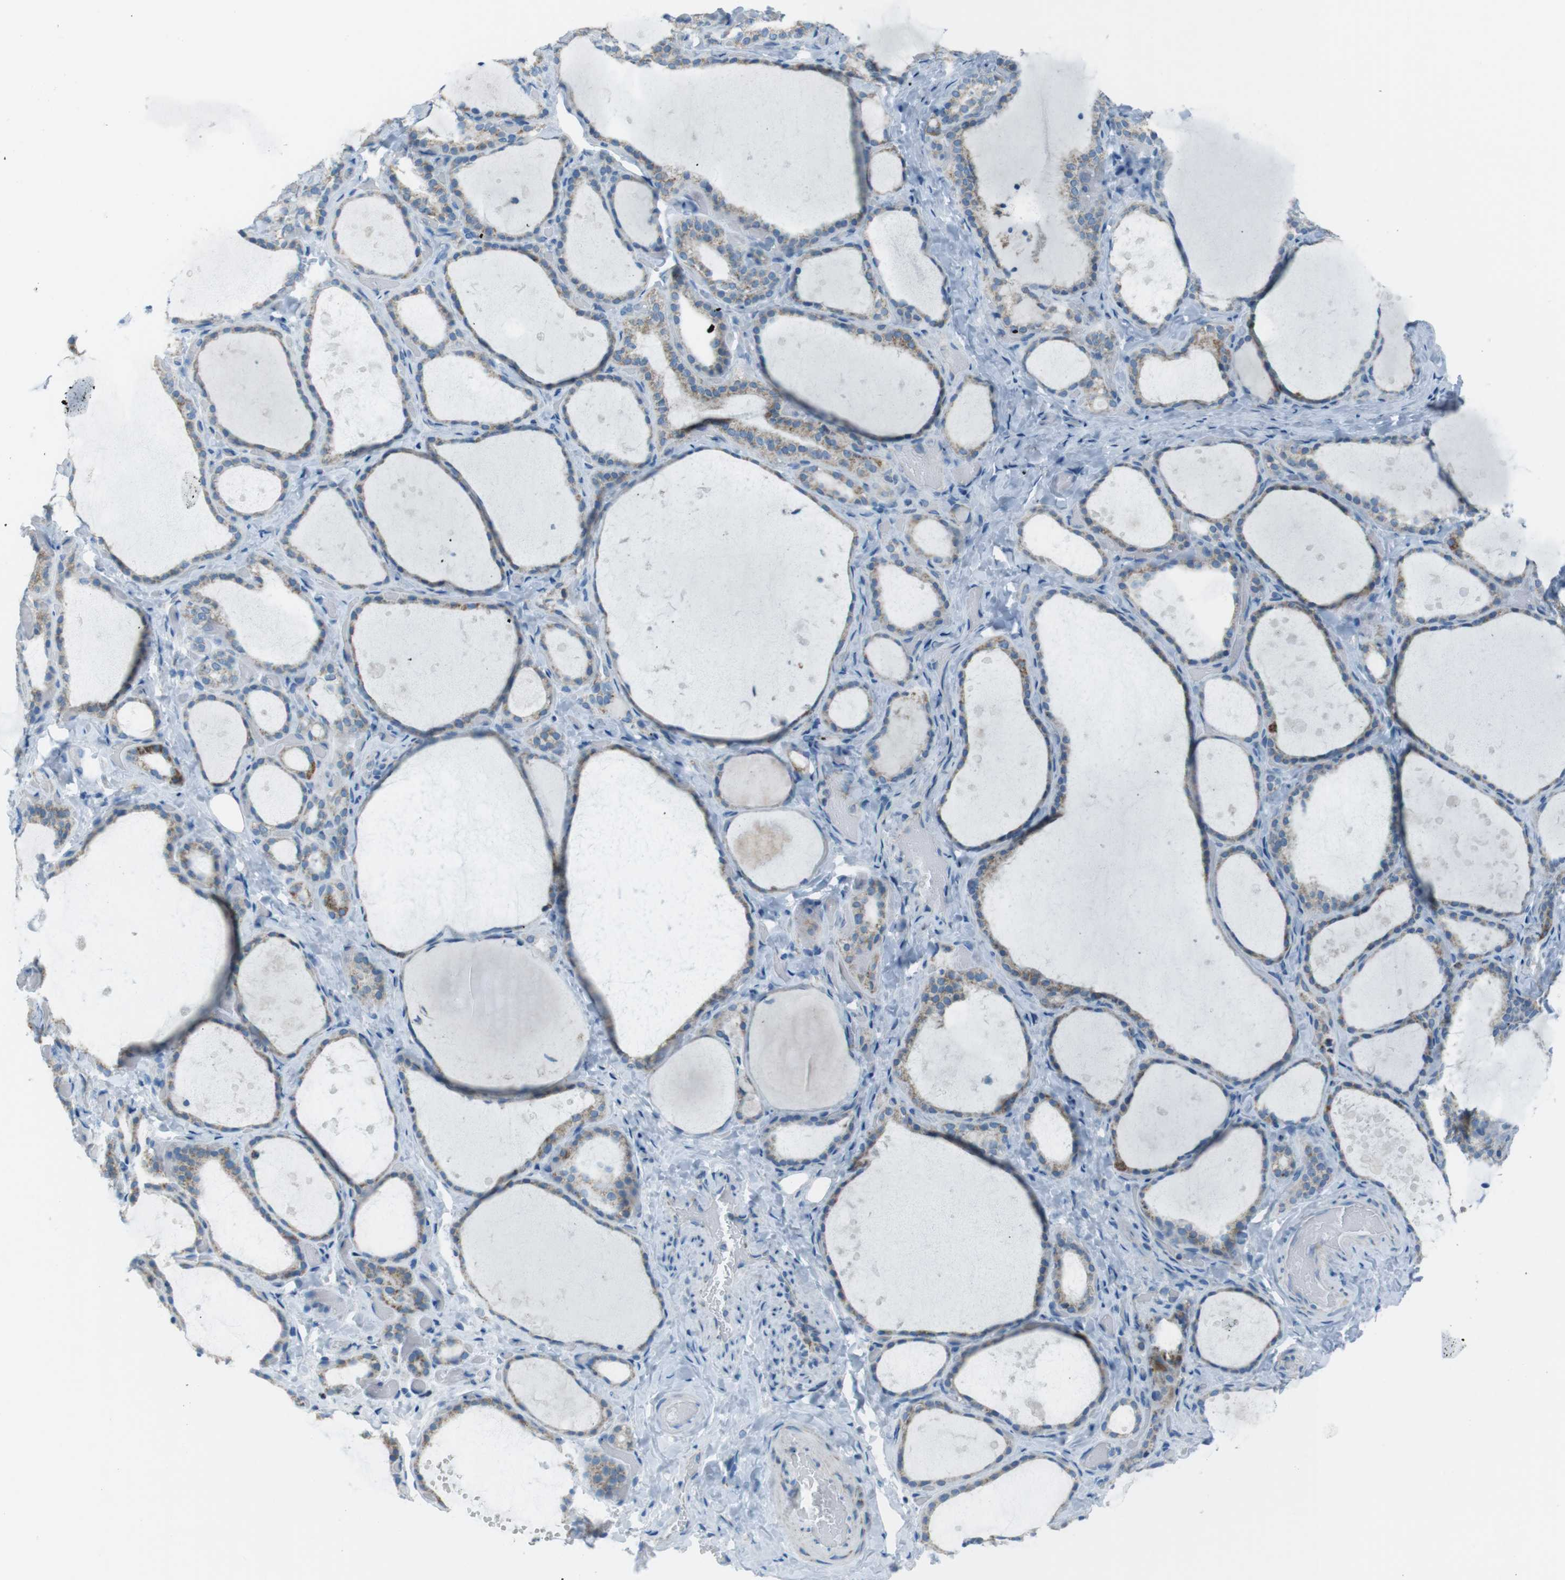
{"staining": {"intensity": "moderate", "quantity": ">75%", "location": "cytoplasmic/membranous"}, "tissue": "thyroid gland", "cell_type": "Glandular cells", "image_type": "normal", "snomed": [{"axis": "morphology", "description": "Normal tissue, NOS"}, {"axis": "topography", "description": "Thyroid gland"}], "caption": "An immunohistochemistry micrograph of unremarkable tissue is shown. Protein staining in brown highlights moderate cytoplasmic/membranous positivity in thyroid gland within glandular cells.", "gene": "DNAJA3", "patient": {"sex": "female", "age": 44}}